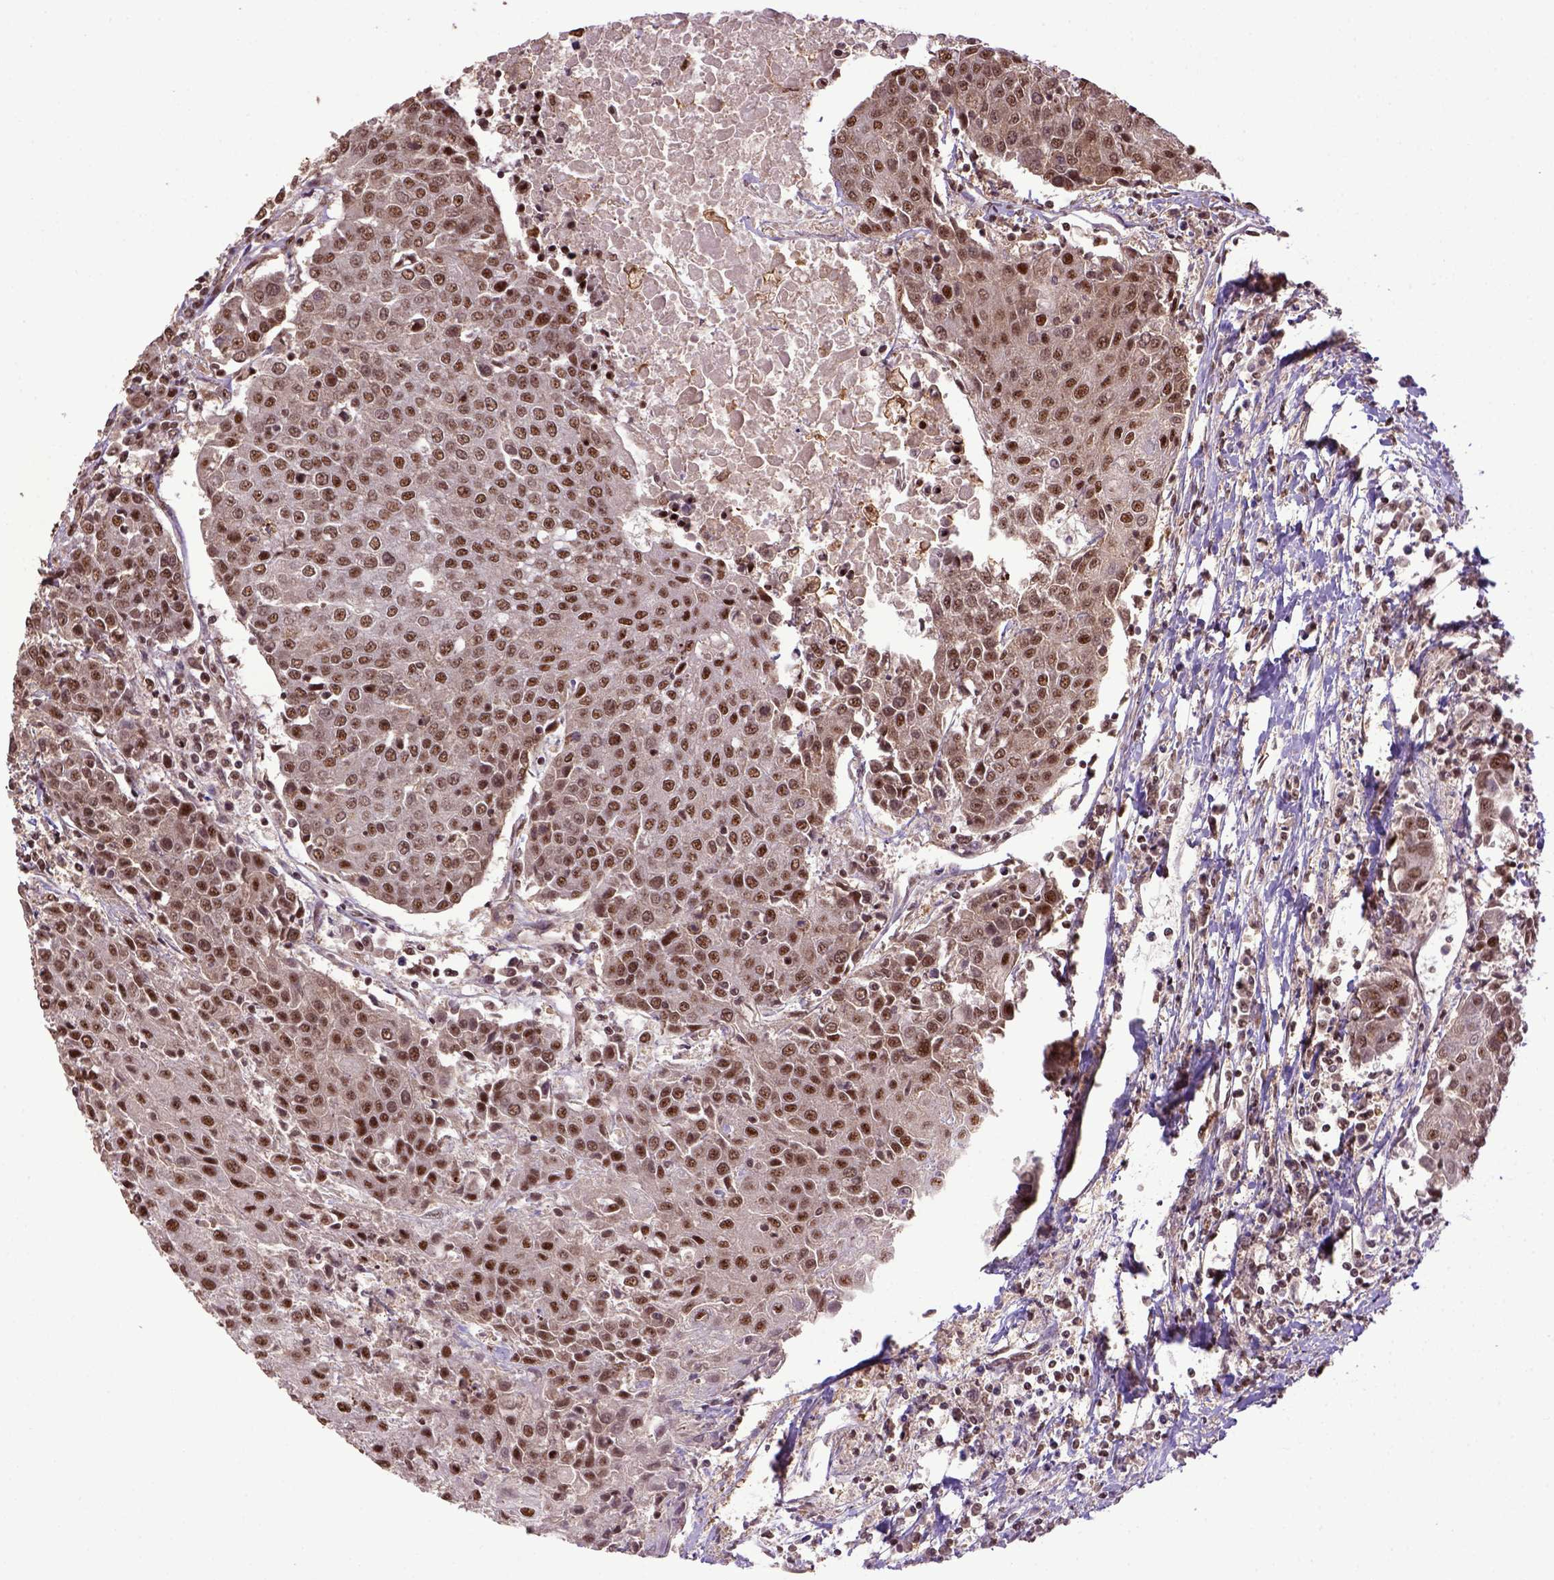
{"staining": {"intensity": "moderate", "quantity": ">75%", "location": "nuclear"}, "tissue": "urothelial cancer", "cell_type": "Tumor cells", "image_type": "cancer", "snomed": [{"axis": "morphology", "description": "Urothelial carcinoma, High grade"}, {"axis": "topography", "description": "Urinary bladder"}], "caption": "Brown immunohistochemical staining in human urothelial cancer demonstrates moderate nuclear expression in about >75% of tumor cells. (DAB = brown stain, brightfield microscopy at high magnification).", "gene": "PPIG", "patient": {"sex": "female", "age": 85}}